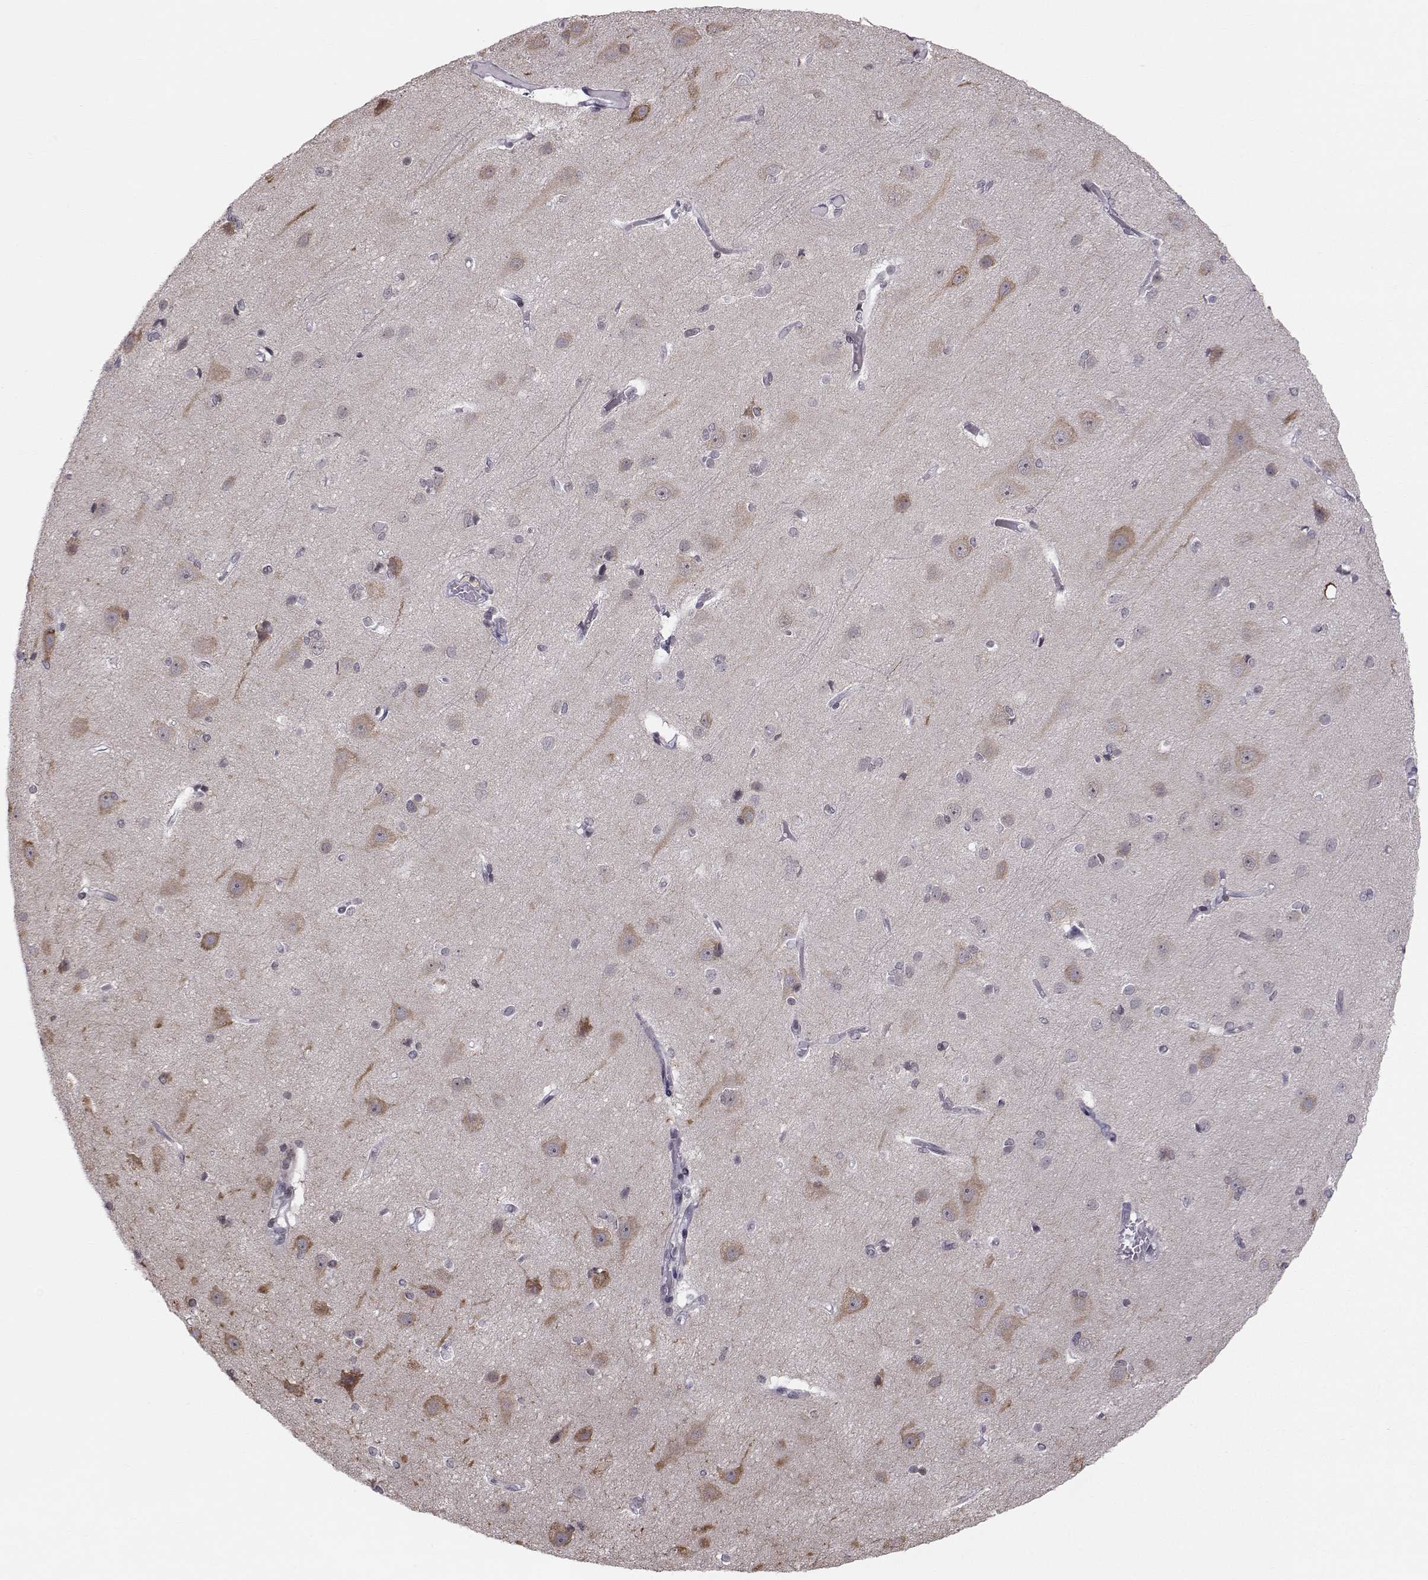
{"staining": {"intensity": "negative", "quantity": "none", "location": "none"}, "tissue": "cerebral cortex", "cell_type": "Endothelial cells", "image_type": "normal", "snomed": [{"axis": "morphology", "description": "Normal tissue, NOS"}, {"axis": "topography", "description": "Cerebral cortex"}], "caption": "Immunohistochemical staining of benign cerebral cortex demonstrates no significant expression in endothelial cells.", "gene": "MARCHF4", "patient": {"sex": "male", "age": 37}}